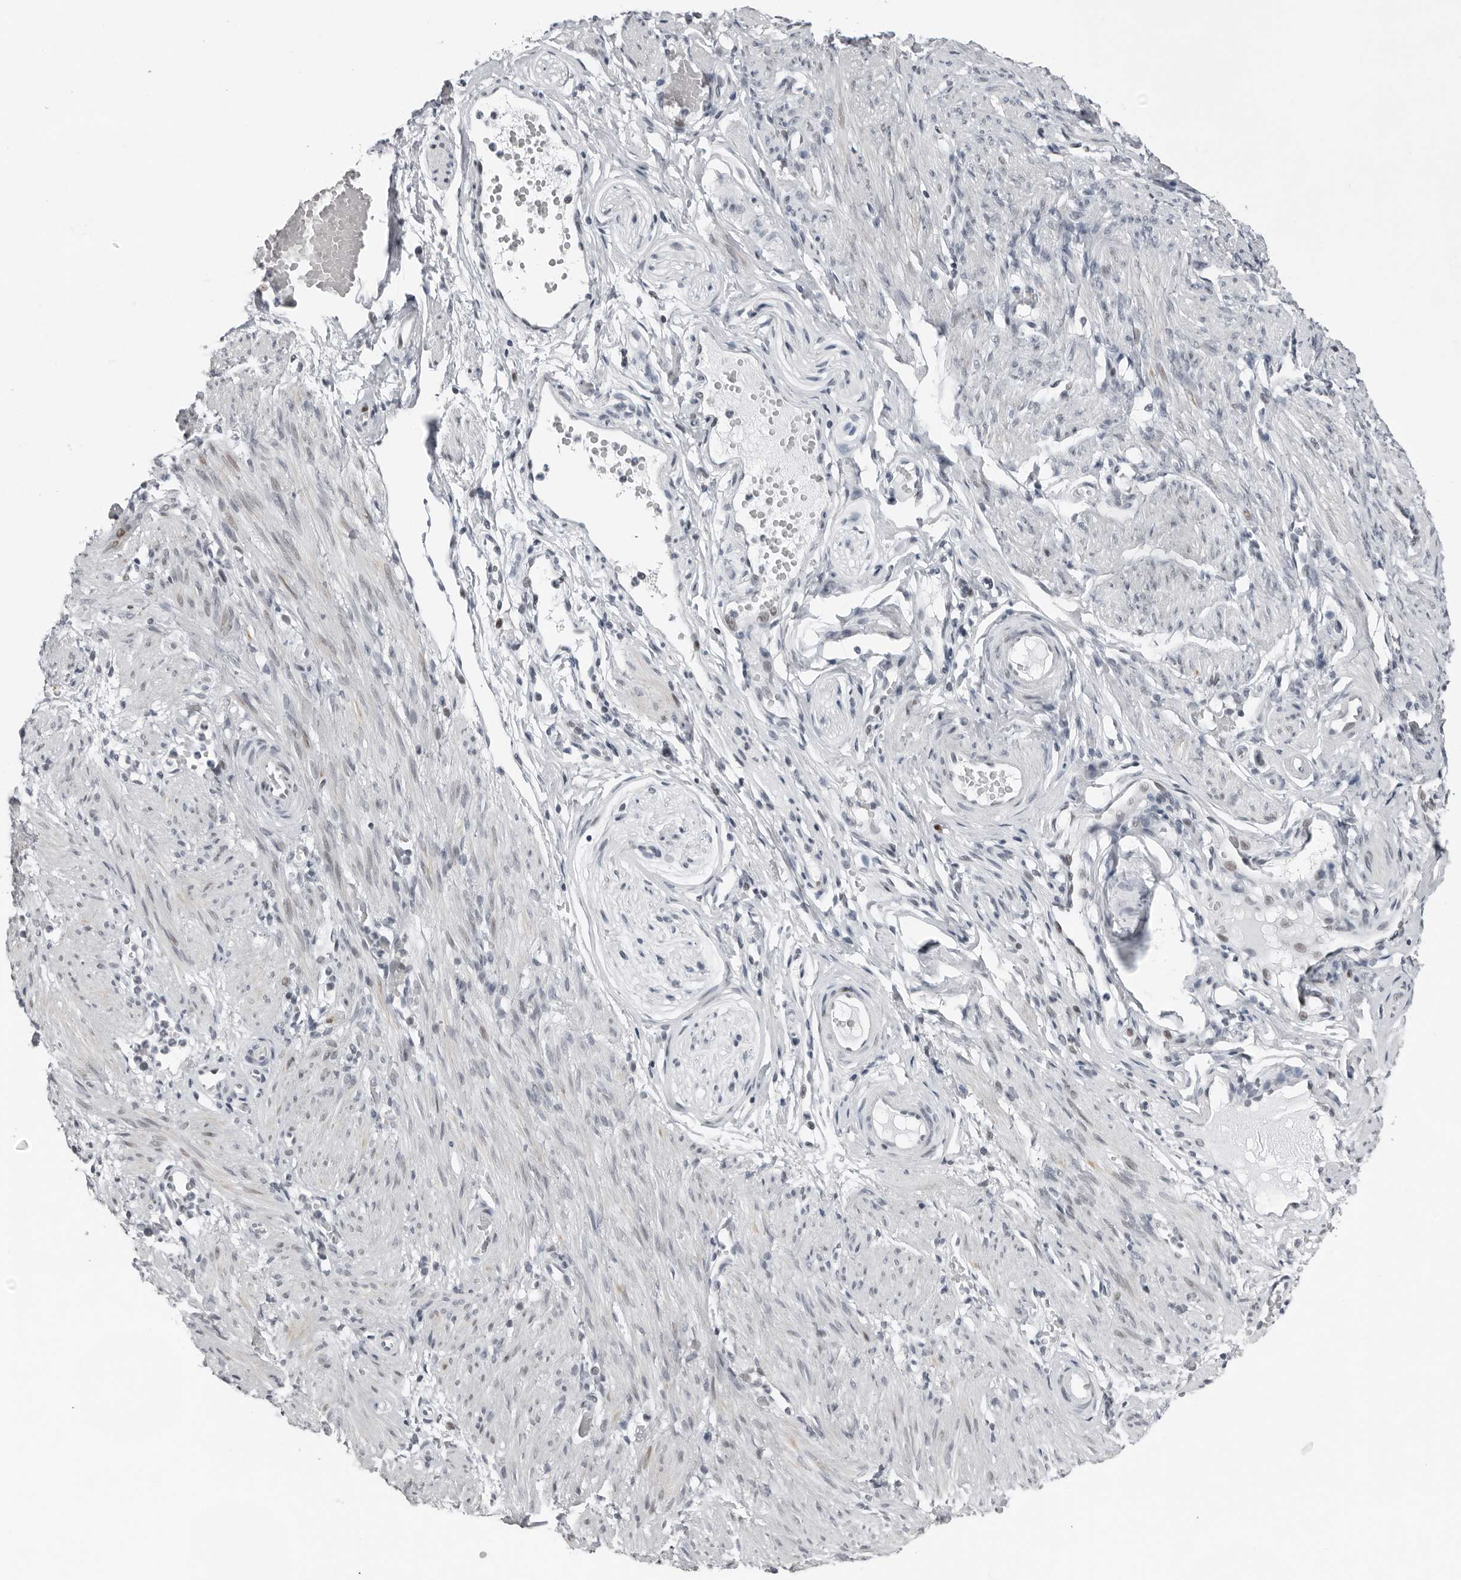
{"staining": {"intensity": "weak", "quantity": ">75%", "location": "nuclear"}, "tissue": "adipose tissue", "cell_type": "Adipocytes", "image_type": "normal", "snomed": [{"axis": "morphology", "description": "Normal tissue, NOS"}, {"axis": "topography", "description": "Smooth muscle"}, {"axis": "topography", "description": "Peripheral nerve tissue"}], "caption": "IHC micrograph of unremarkable adipose tissue stained for a protein (brown), which displays low levels of weak nuclear staining in approximately >75% of adipocytes.", "gene": "PPP1R42", "patient": {"sex": "female", "age": 39}}